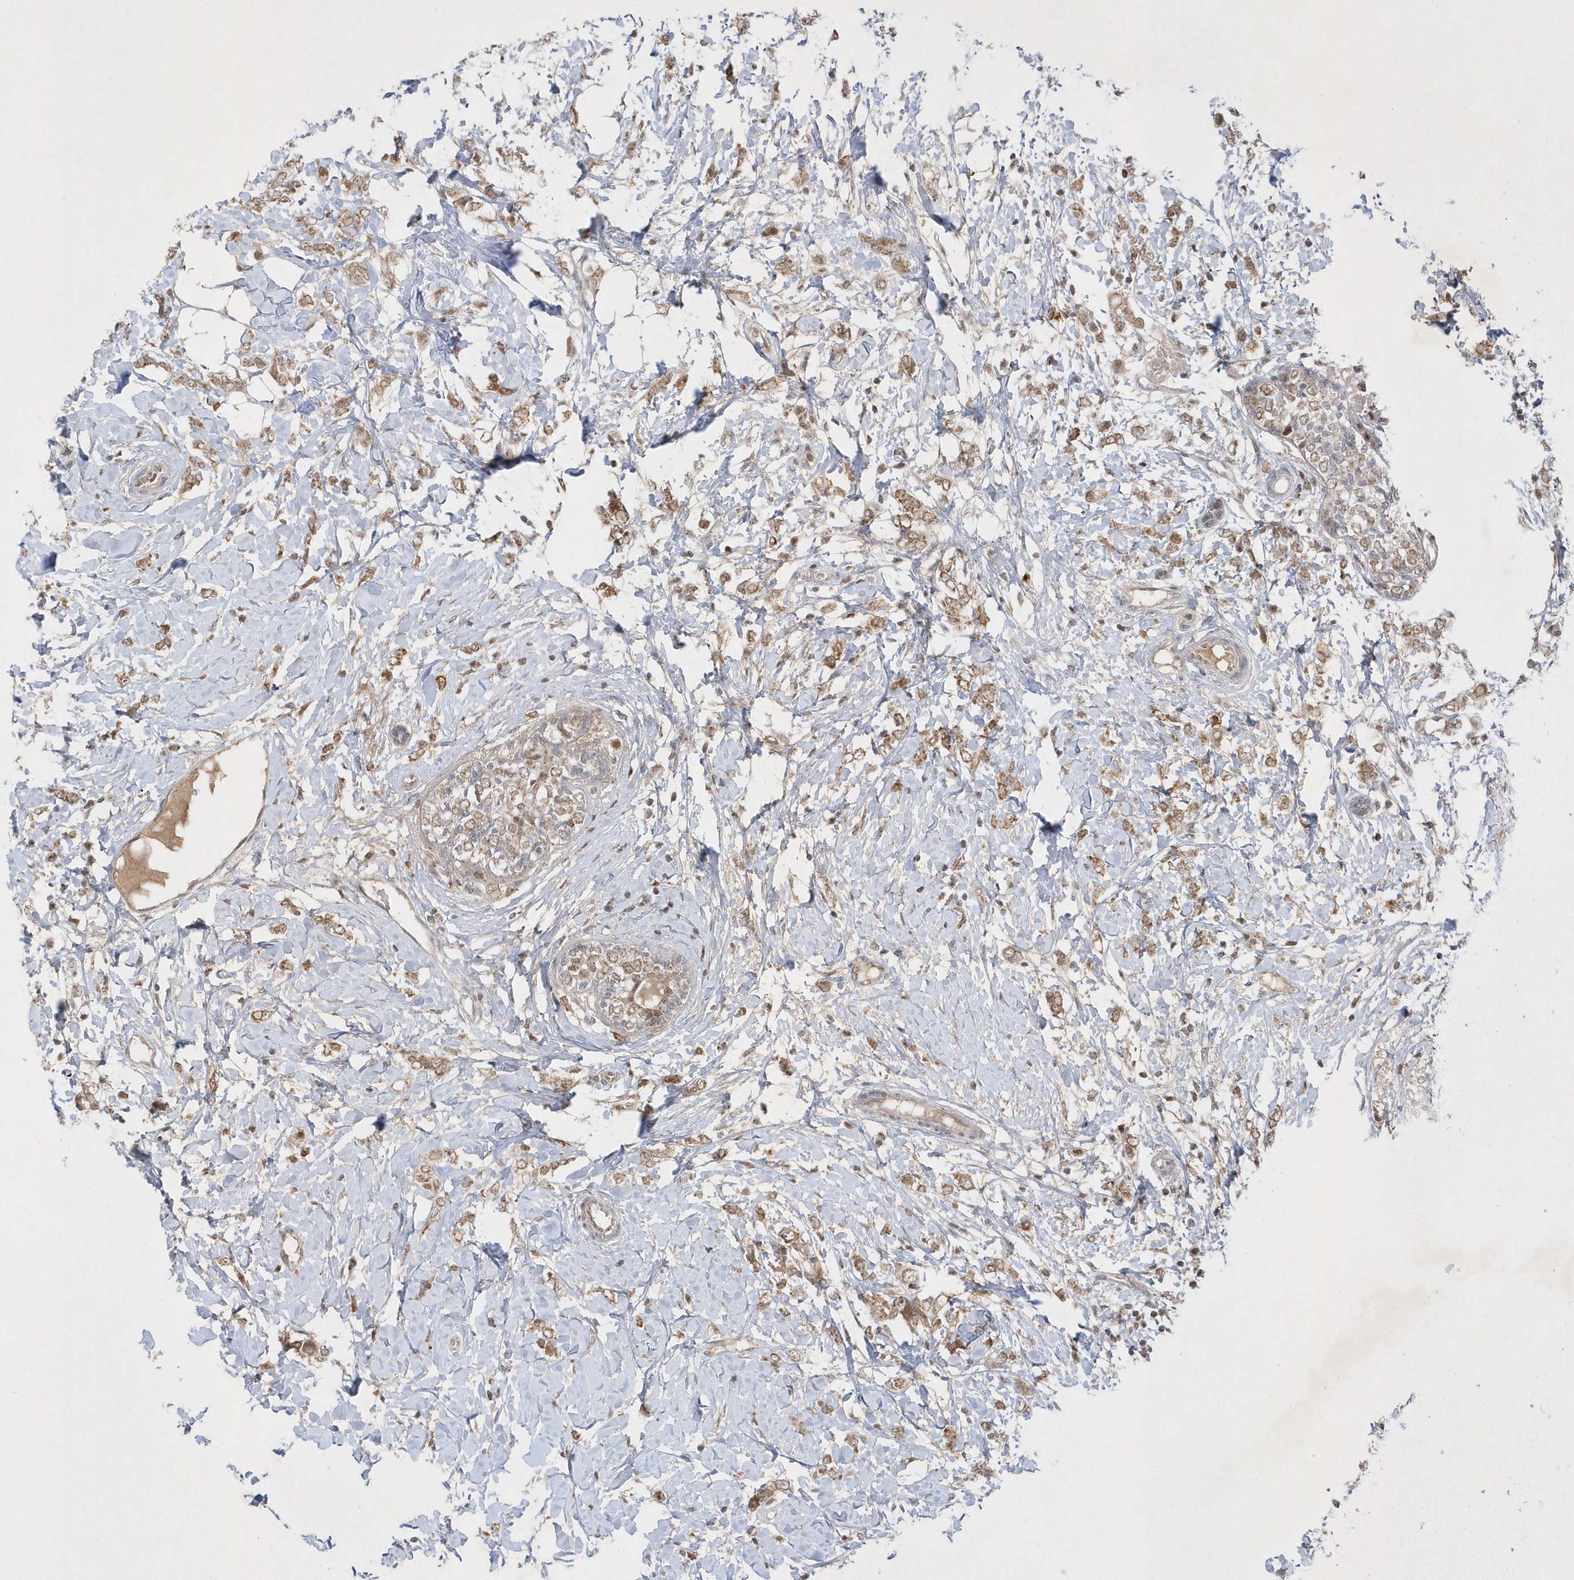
{"staining": {"intensity": "moderate", "quantity": ">75%", "location": "cytoplasmic/membranous,nuclear"}, "tissue": "breast cancer", "cell_type": "Tumor cells", "image_type": "cancer", "snomed": [{"axis": "morphology", "description": "Normal tissue, NOS"}, {"axis": "morphology", "description": "Lobular carcinoma"}, {"axis": "topography", "description": "Breast"}], "caption": "Immunohistochemistry (DAB) staining of human lobular carcinoma (breast) reveals moderate cytoplasmic/membranous and nuclear protein expression in approximately >75% of tumor cells.", "gene": "CPSF3", "patient": {"sex": "female", "age": 47}}